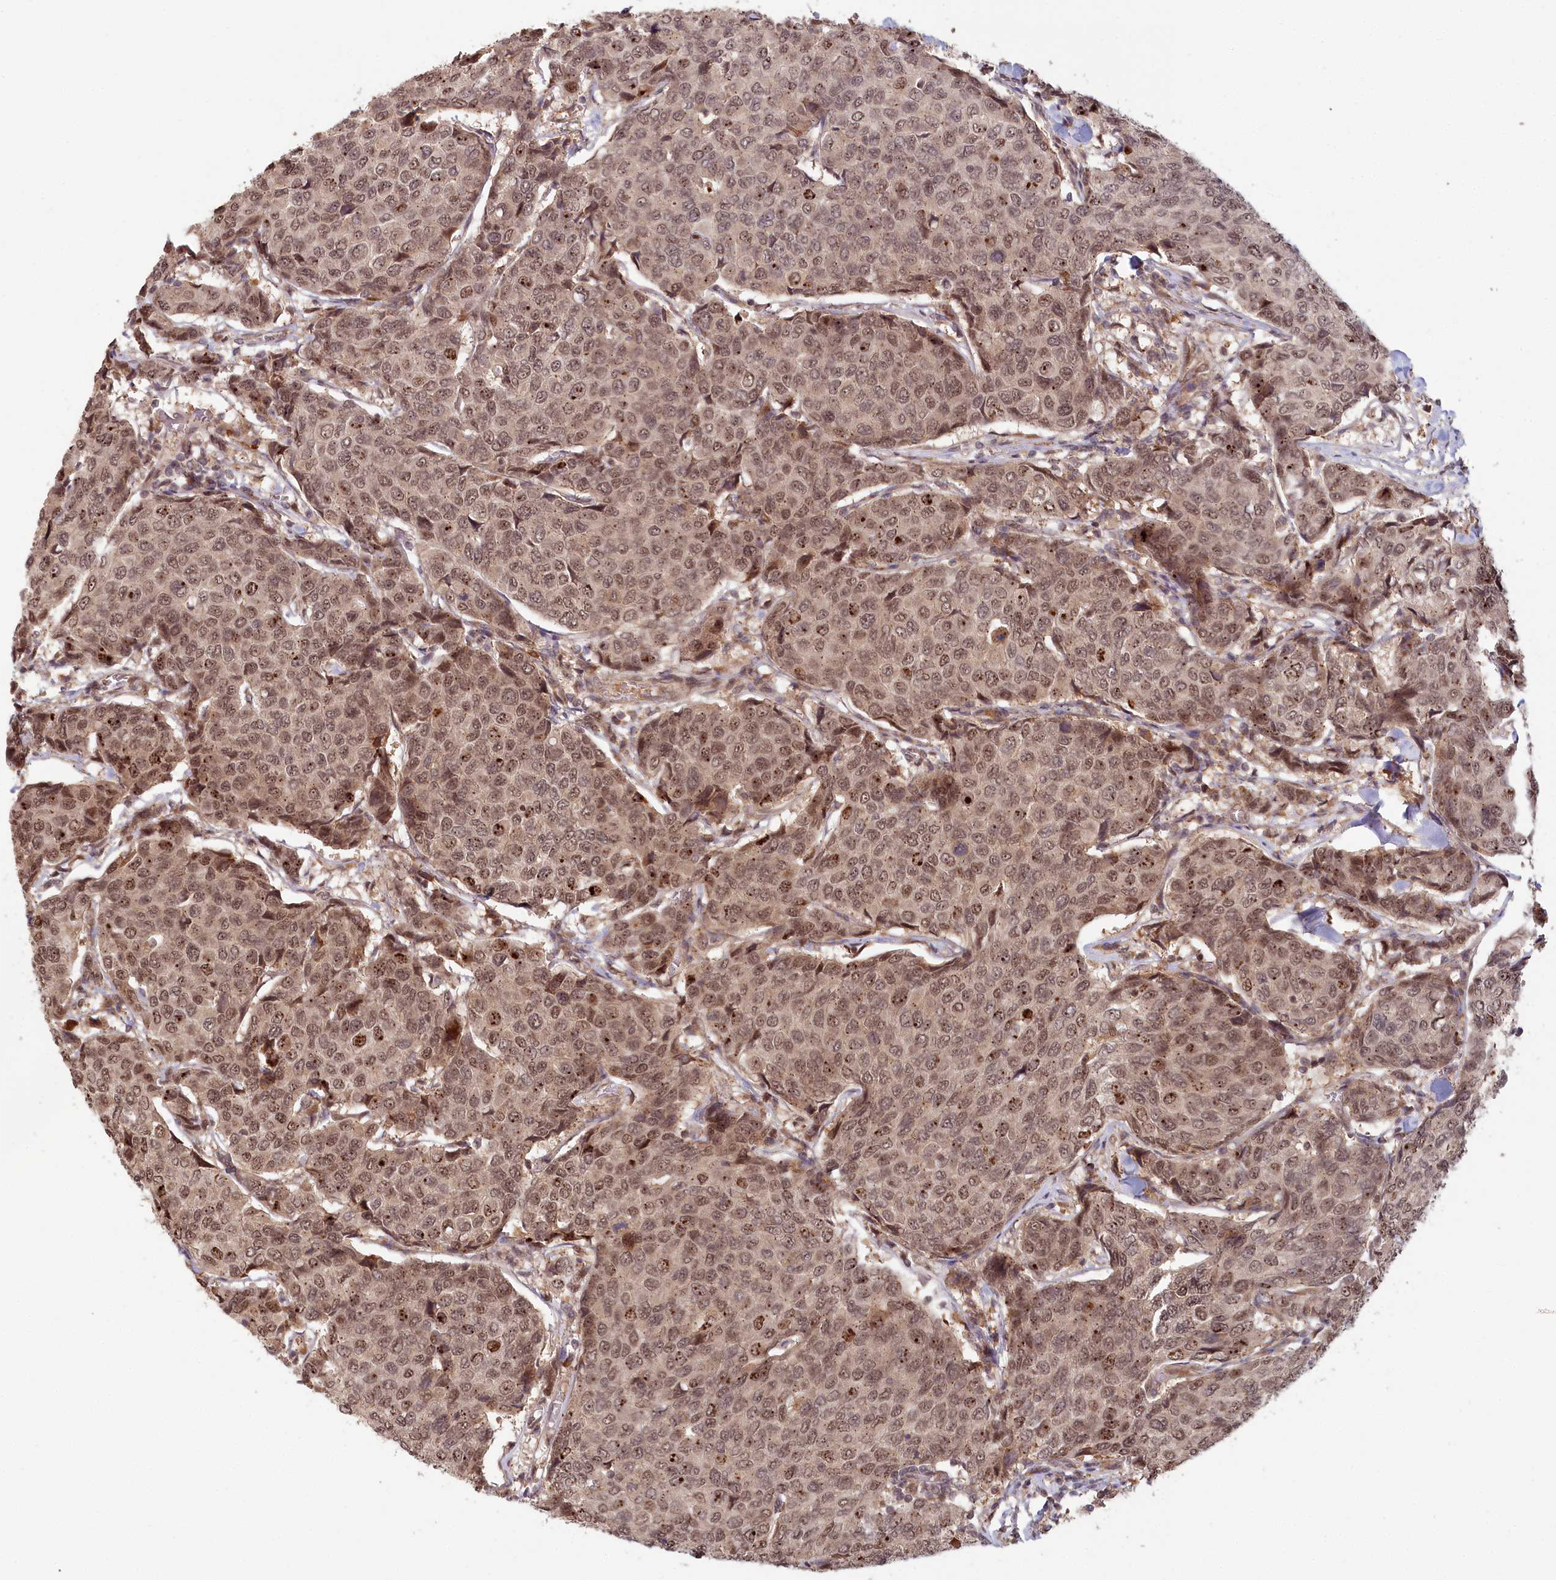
{"staining": {"intensity": "moderate", "quantity": ">75%", "location": "nuclear"}, "tissue": "breast cancer", "cell_type": "Tumor cells", "image_type": "cancer", "snomed": [{"axis": "morphology", "description": "Duct carcinoma"}, {"axis": "topography", "description": "Breast"}], "caption": "Approximately >75% of tumor cells in breast cancer show moderate nuclear protein positivity as visualized by brown immunohistochemical staining.", "gene": "WAPL", "patient": {"sex": "female", "age": 55}}